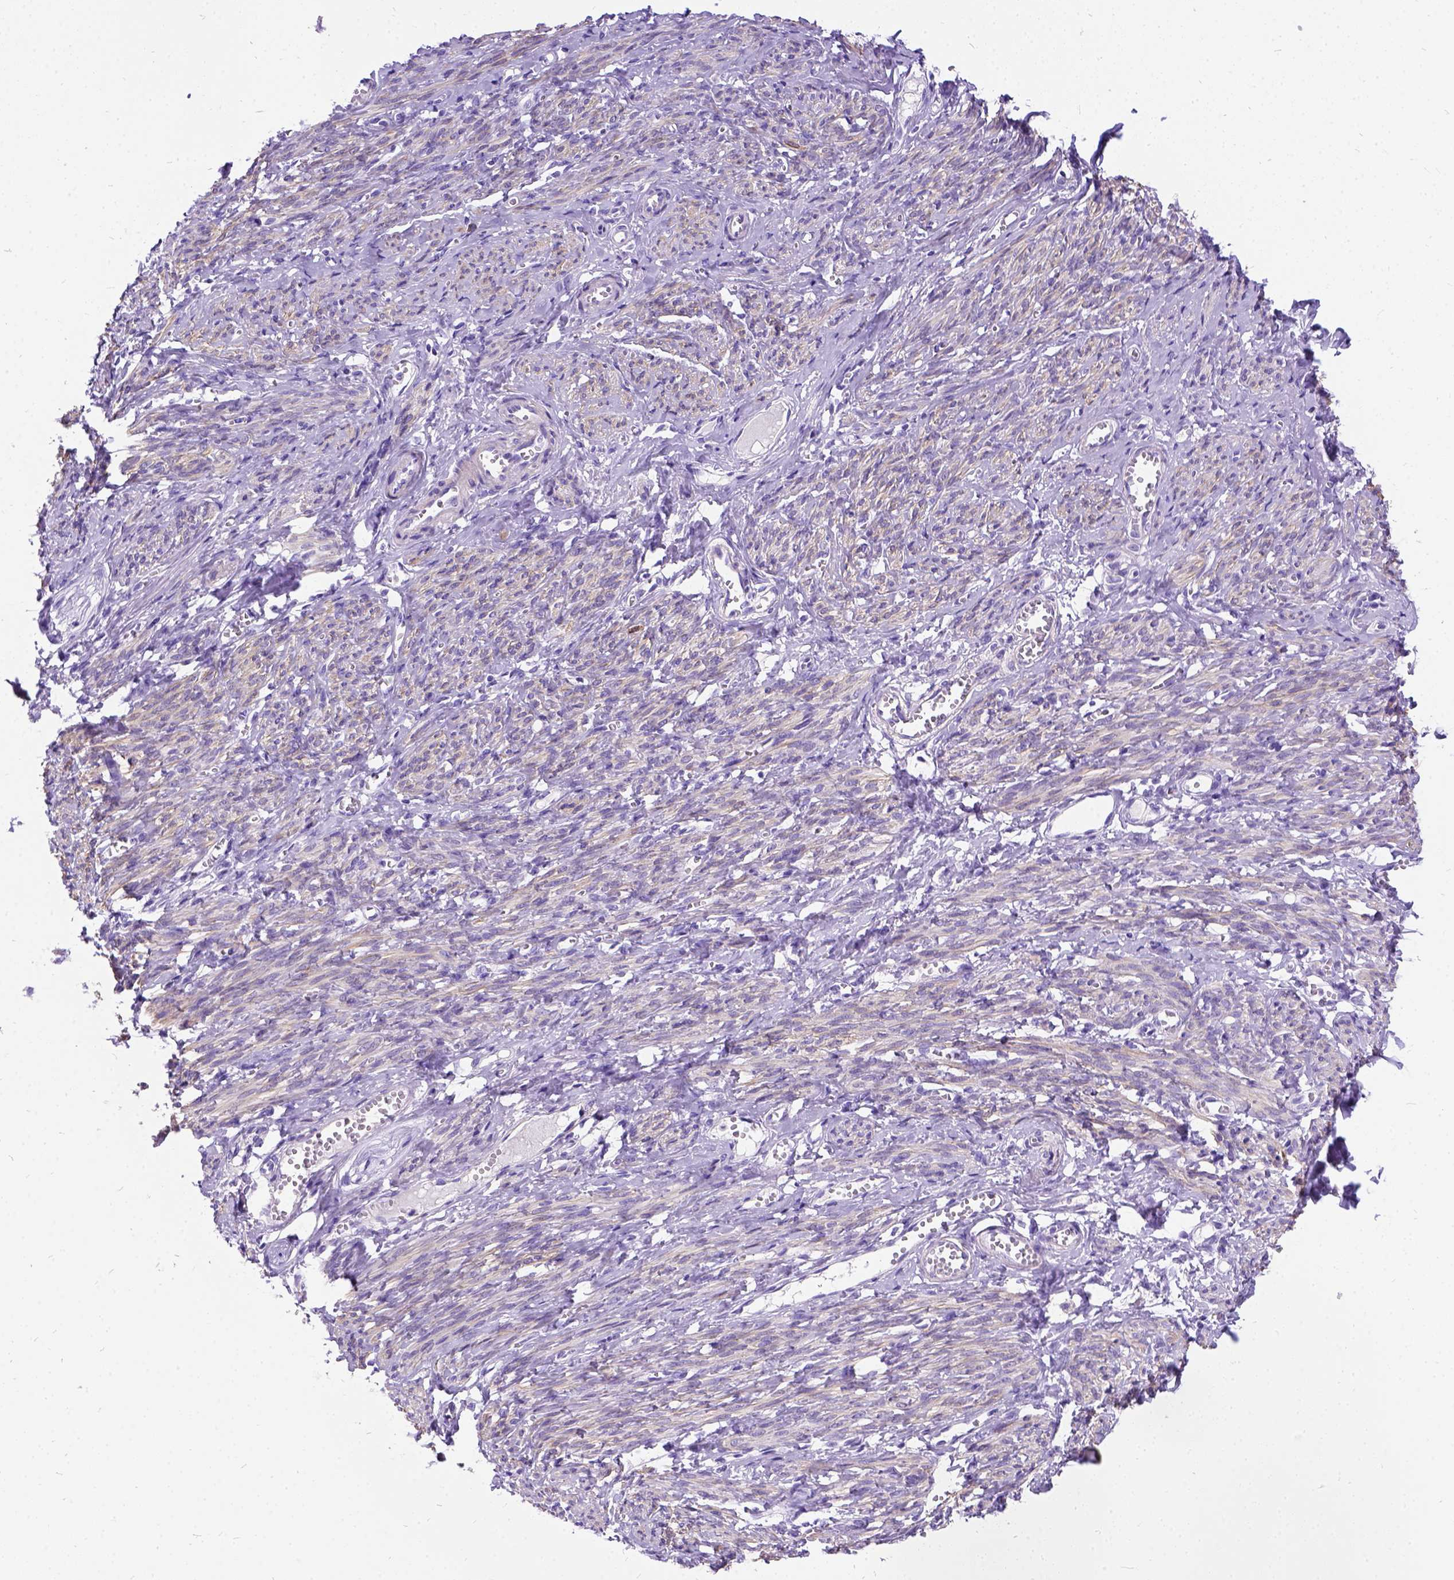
{"staining": {"intensity": "weak", "quantity": "25%-75%", "location": "cytoplasmic/membranous"}, "tissue": "smooth muscle", "cell_type": "Smooth muscle cells", "image_type": "normal", "snomed": [{"axis": "morphology", "description": "Normal tissue, NOS"}, {"axis": "topography", "description": "Smooth muscle"}], "caption": "Protein expression analysis of unremarkable smooth muscle exhibits weak cytoplasmic/membranous expression in approximately 25%-75% of smooth muscle cells.", "gene": "ENSG00000254979", "patient": {"sex": "female", "age": 65}}